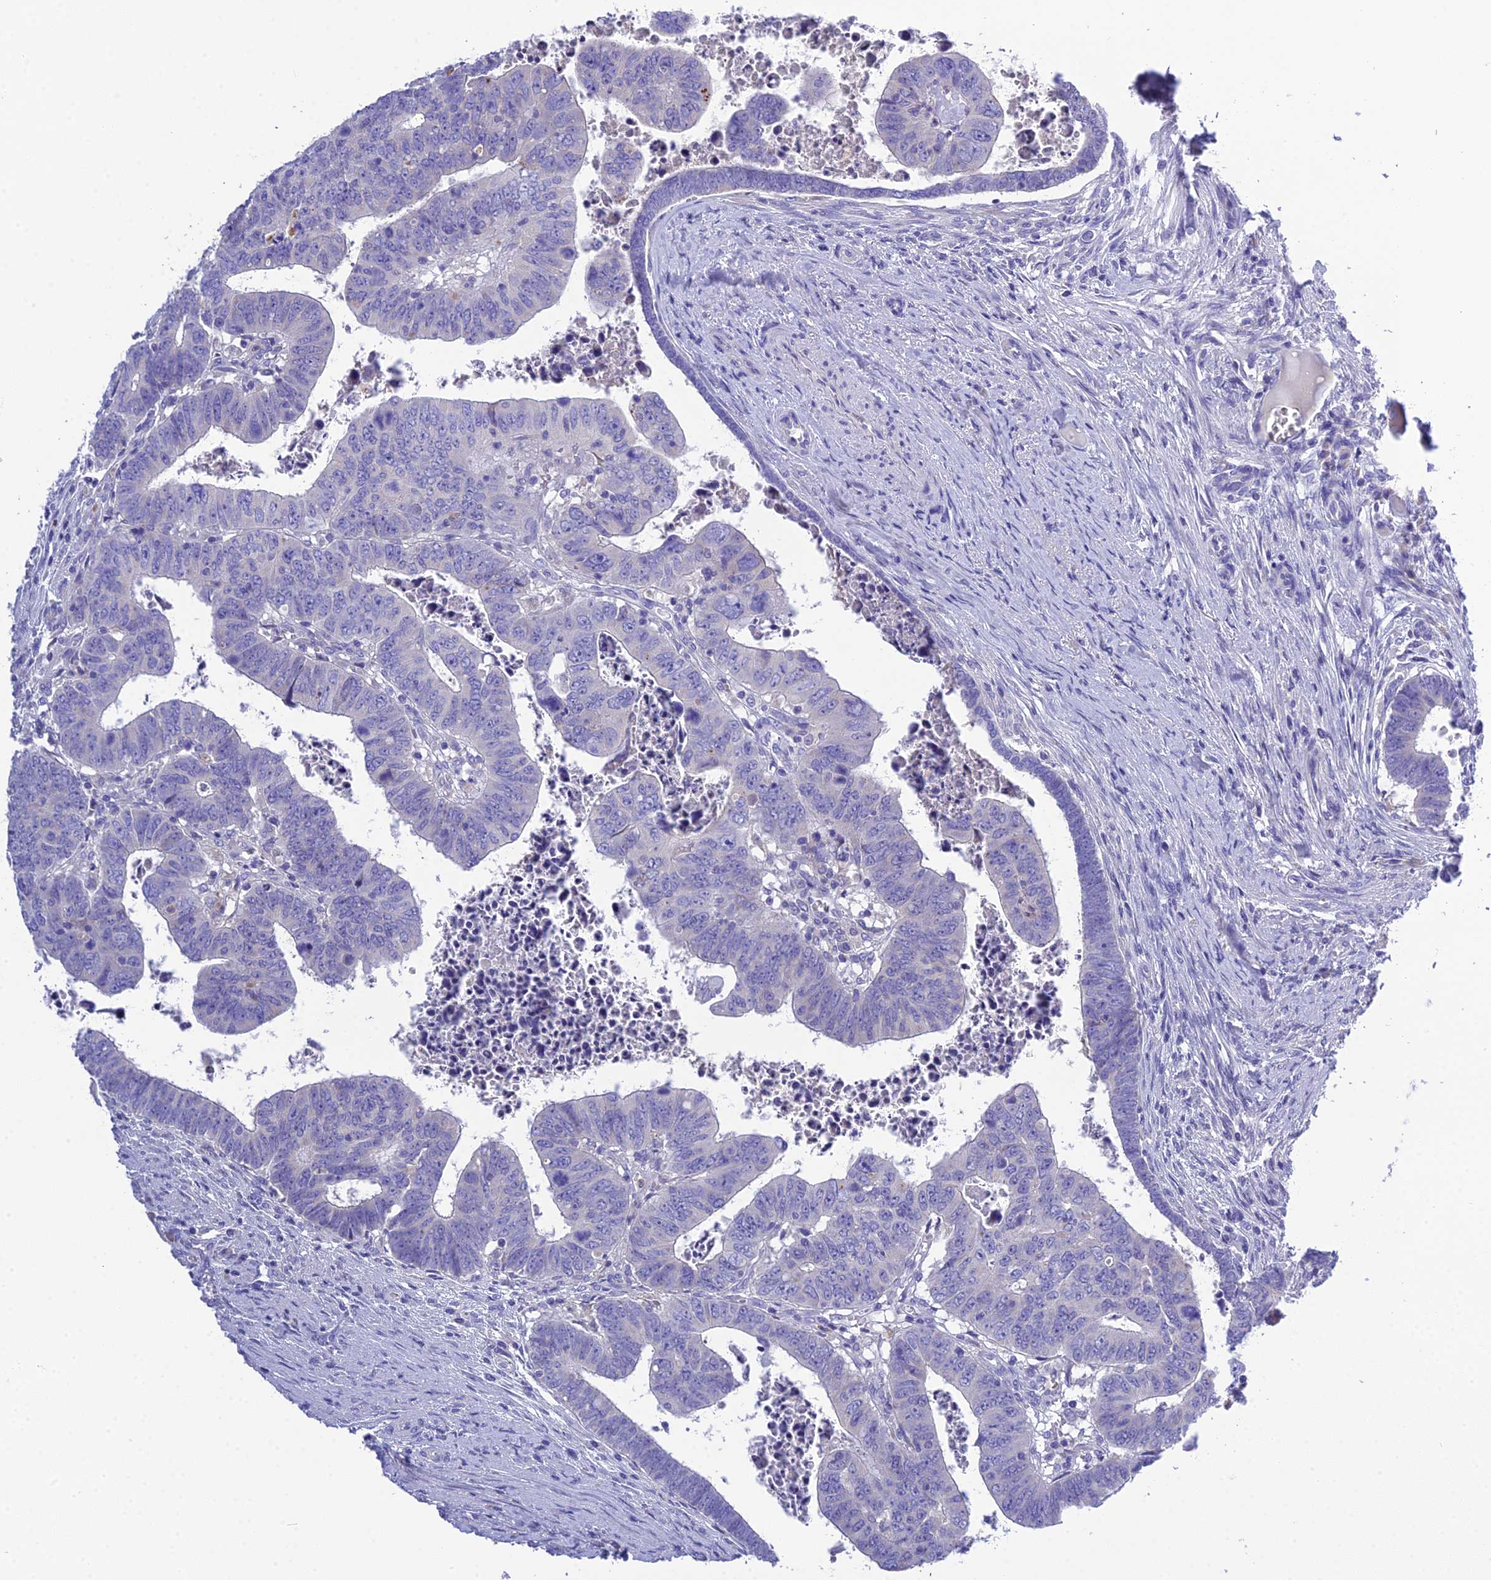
{"staining": {"intensity": "negative", "quantity": "none", "location": "none"}, "tissue": "colorectal cancer", "cell_type": "Tumor cells", "image_type": "cancer", "snomed": [{"axis": "morphology", "description": "Normal tissue, NOS"}, {"axis": "morphology", "description": "Adenocarcinoma, NOS"}, {"axis": "topography", "description": "Rectum"}], "caption": "Colorectal cancer (adenocarcinoma) was stained to show a protein in brown. There is no significant expression in tumor cells.", "gene": "KIAA0408", "patient": {"sex": "female", "age": 65}}